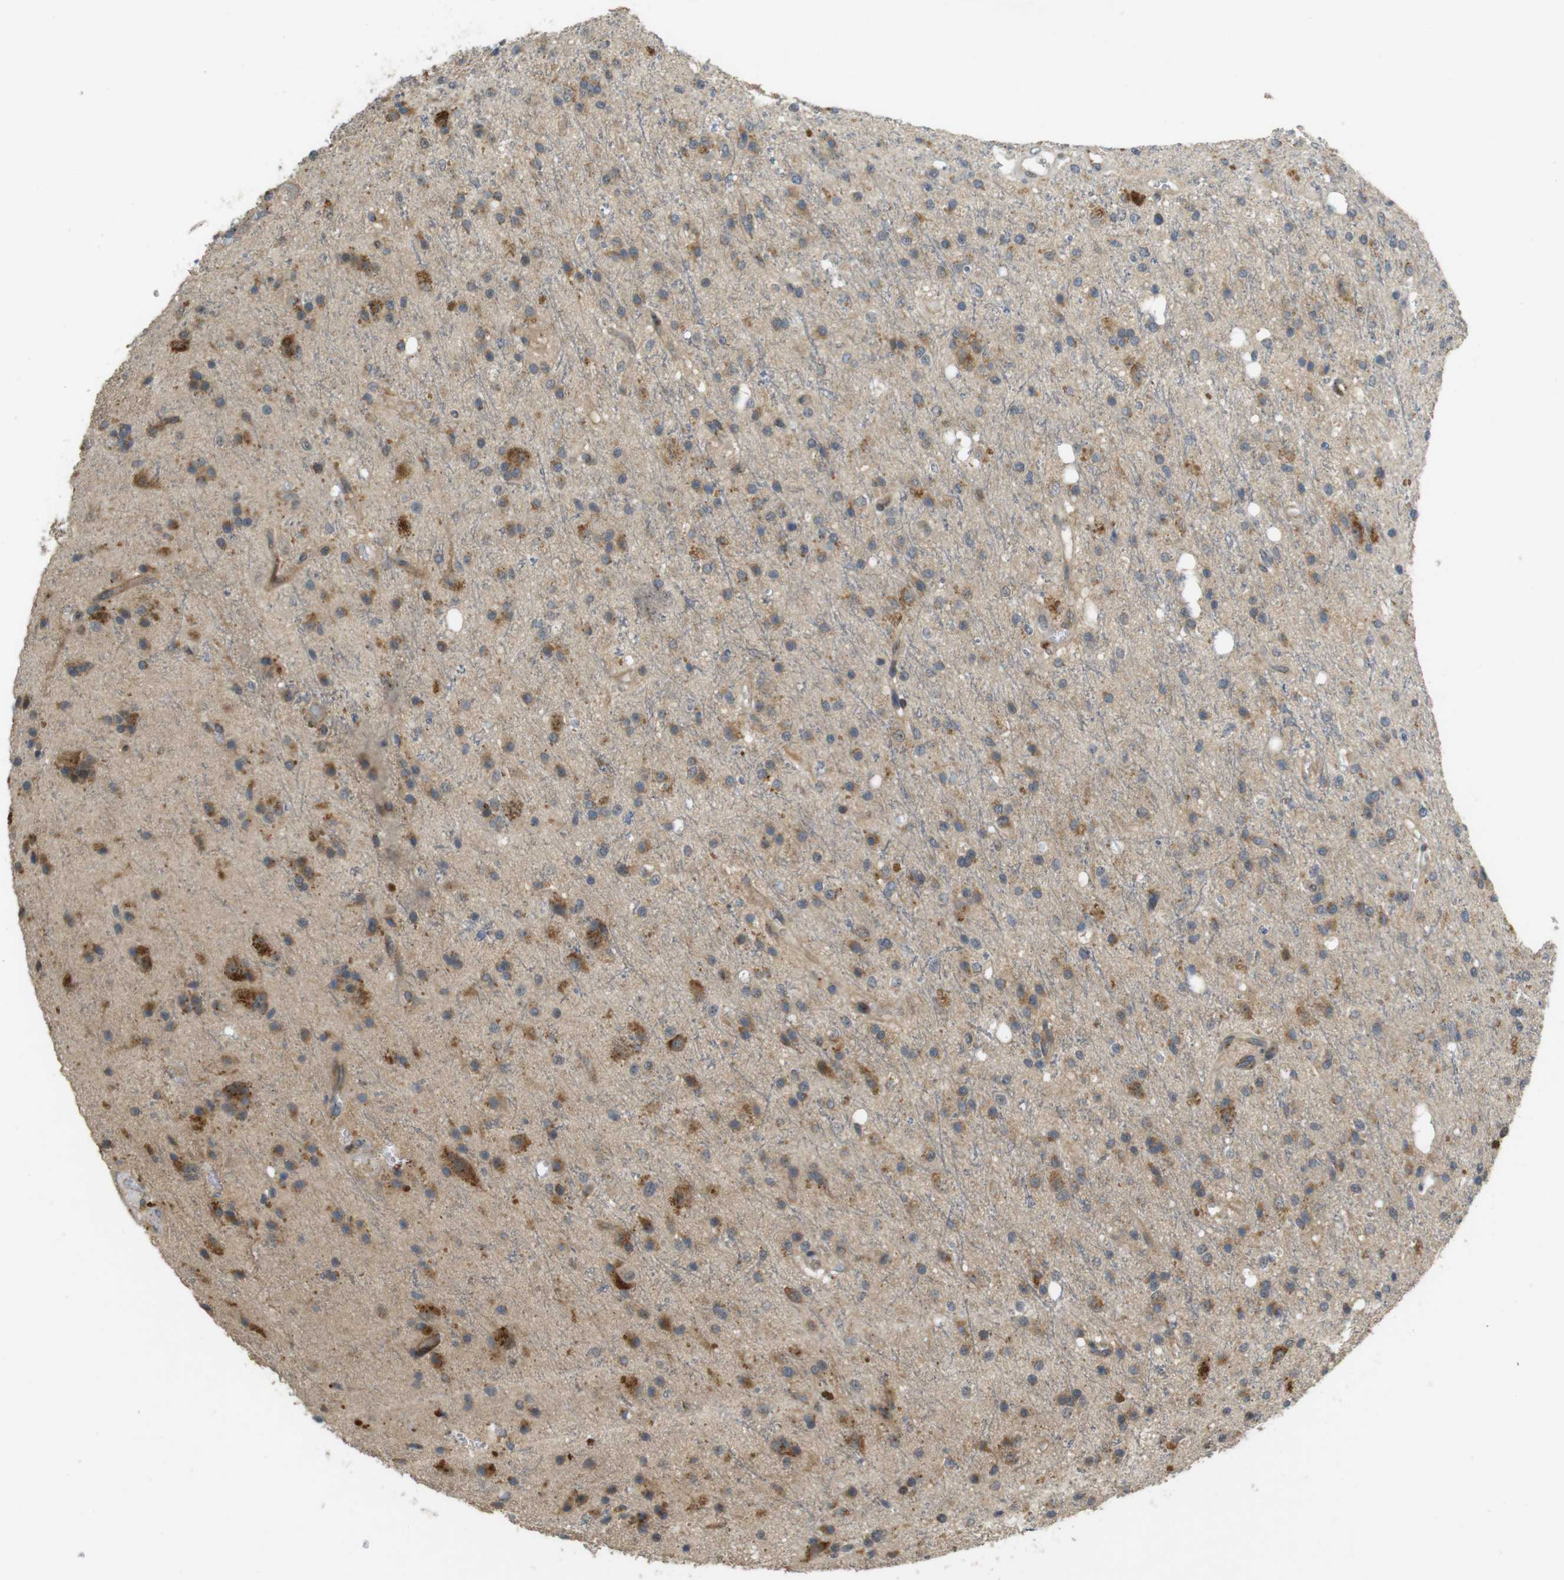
{"staining": {"intensity": "strong", "quantity": "25%-75%", "location": "cytoplasmic/membranous,nuclear"}, "tissue": "glioma", "cell_type": "Tumor cells", "image_type": "cancer", "snomed": [{"axis": "morphology", "description": "Glioma, malignant, High grade"}, {"axis": "topography", "description": "Brain"}], "caption": "Tumor cells reveal high levels of strong cytoplasmic/membranous and nuclear staining in about 25%-75% of cells in malignant high-grade glioma. (DAB IHC with brightfield microscopy, high magnification).", "gene": "TMX3", "patient": {"sex": "male", "age": 47}}